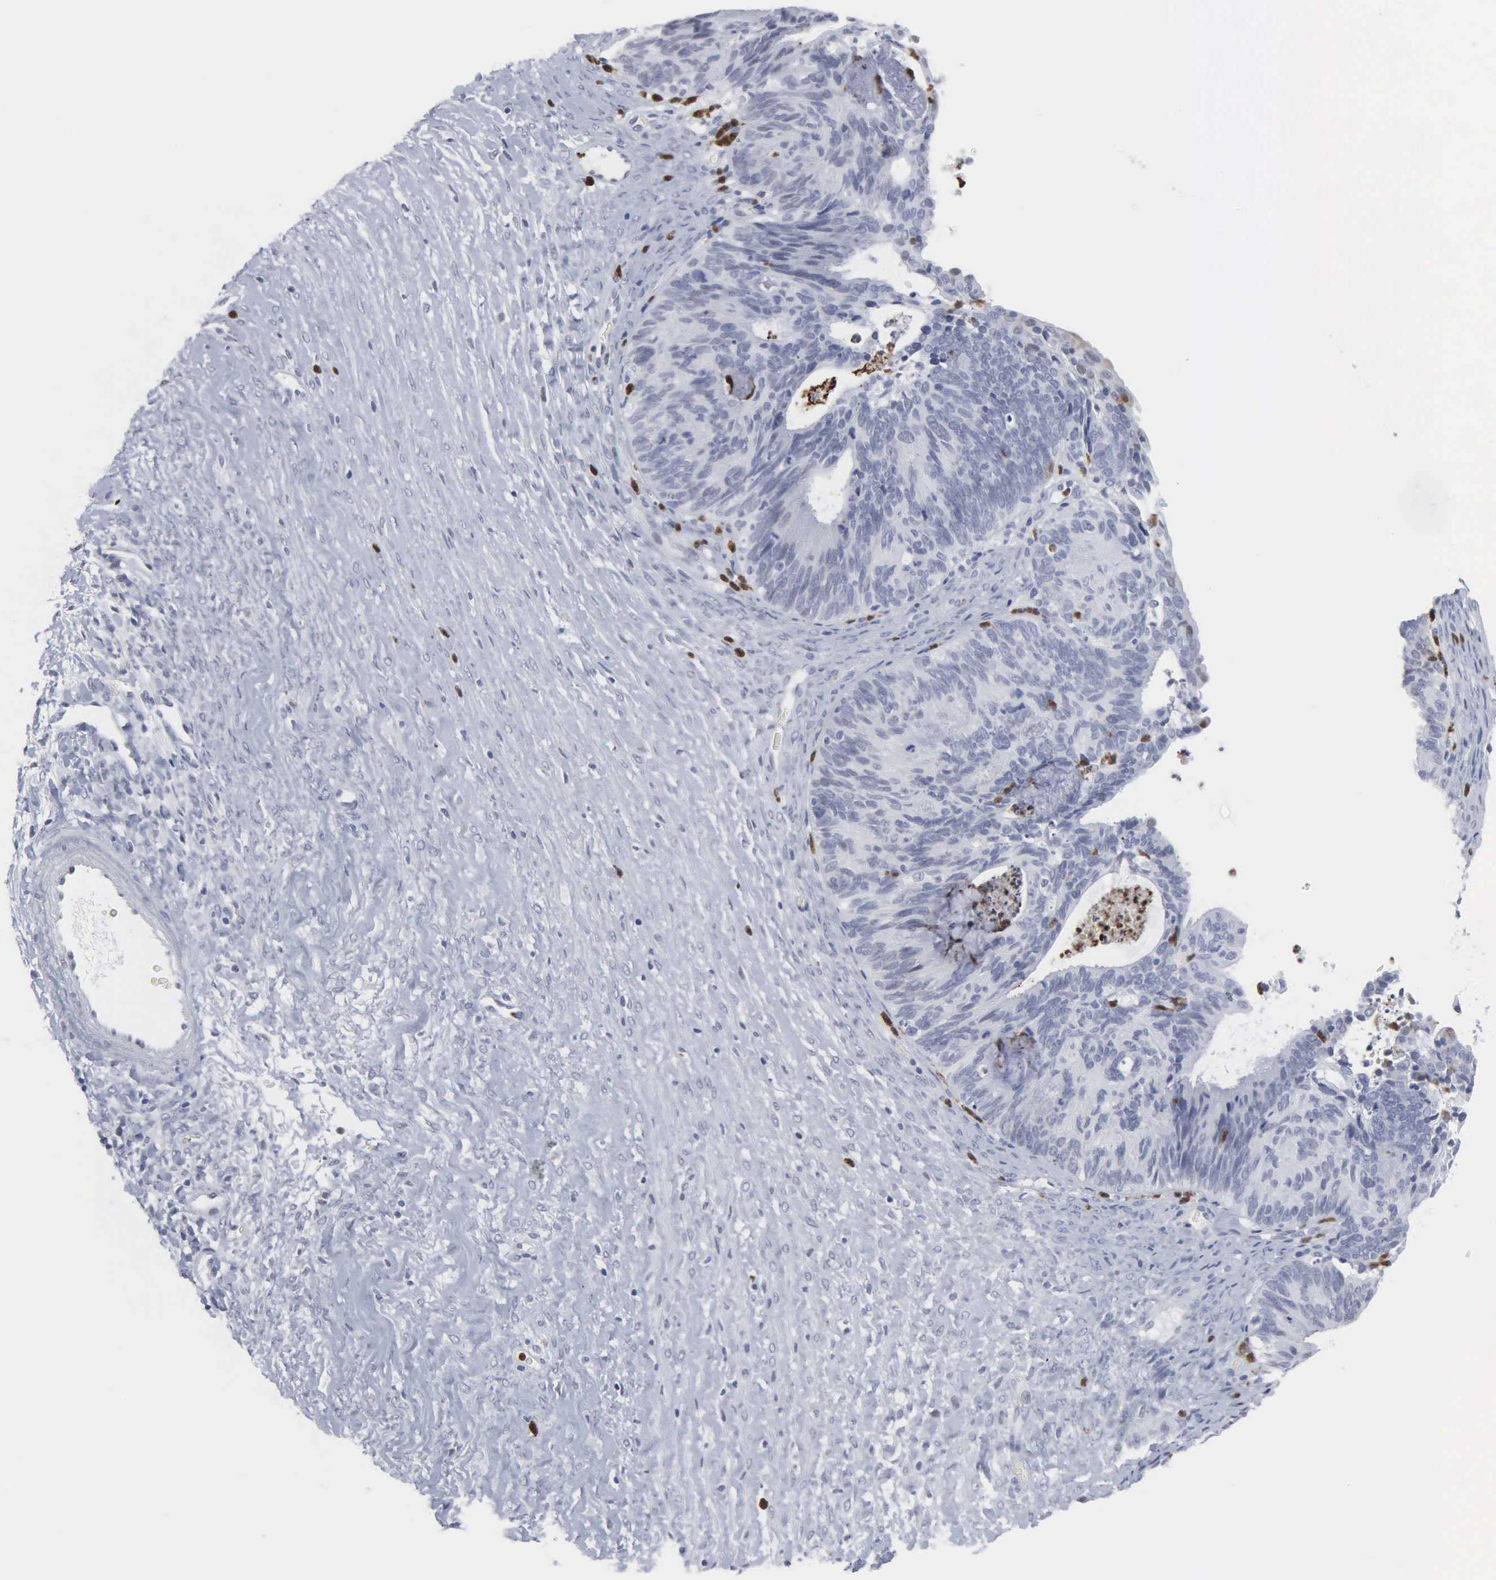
{"staining": {"intensity": "negative", "quantity": "none", "location": "none"}, "tissue": "ovarian cancer", "cell_type": "Tumor cells", "image_type": "cancer", "snomed": [{"axis": "morphology", "description": "Carcinoma, endometroid"}, {"axis": "topography", "description": "Ovary"}], "caption": "The immunohistochemistry (IHC) image has no significant positivity in tumor cells of endometroid carcinoma (ovarian) tissue. (DAB (3,3'-diaminobenzidine) immunohistochemistry (IHC) visualized using brightfield microscopy, high magnification).", "gene": "SPIN3", "patient": {"sex": "female", "age": 52}}